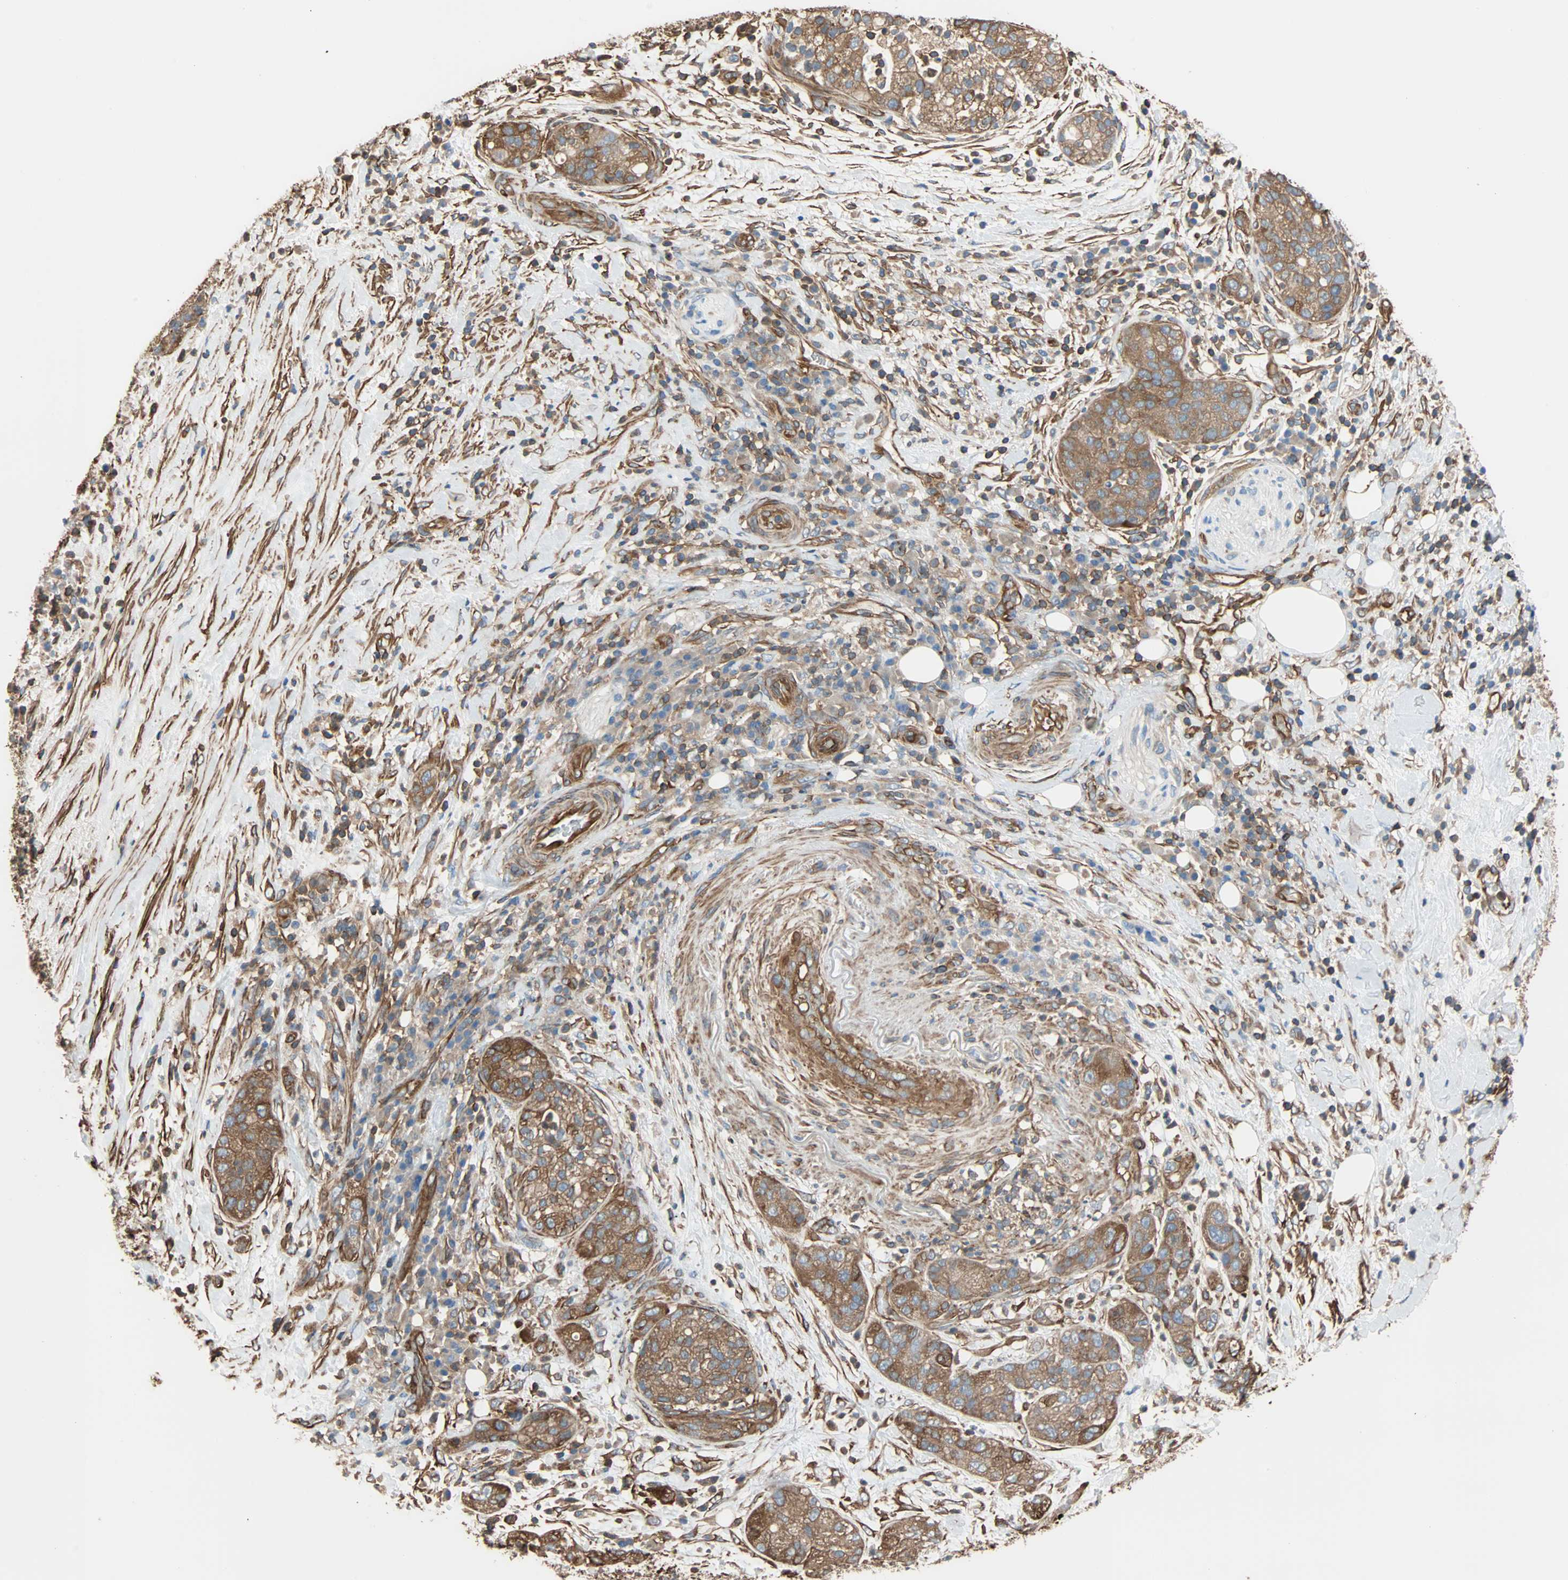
{"staining": {"intensity": "moderate", "quantity": ">75%", "location": "cytoplasmic/membranous"}, "tissue": "pancreatic cancer", "cell_type": "Tumor cells", "image_type": "cancer", "snomed": [{"axis": "morphology", "description": "Adenocarcinoma, NOS"}, {"axis": "topography", "description": "Pancreas"}], "caption": "Tumor cells show medium levels of moderate cytoplasmic/membranous staining in about >75% of cells in human pancreatic cancer (adenocarcinoma). Ihc stains the protein in brown and the nuclei are stained blue.", "gene": "GALNT10", "patient": {"sex": "female", "age": 78}}